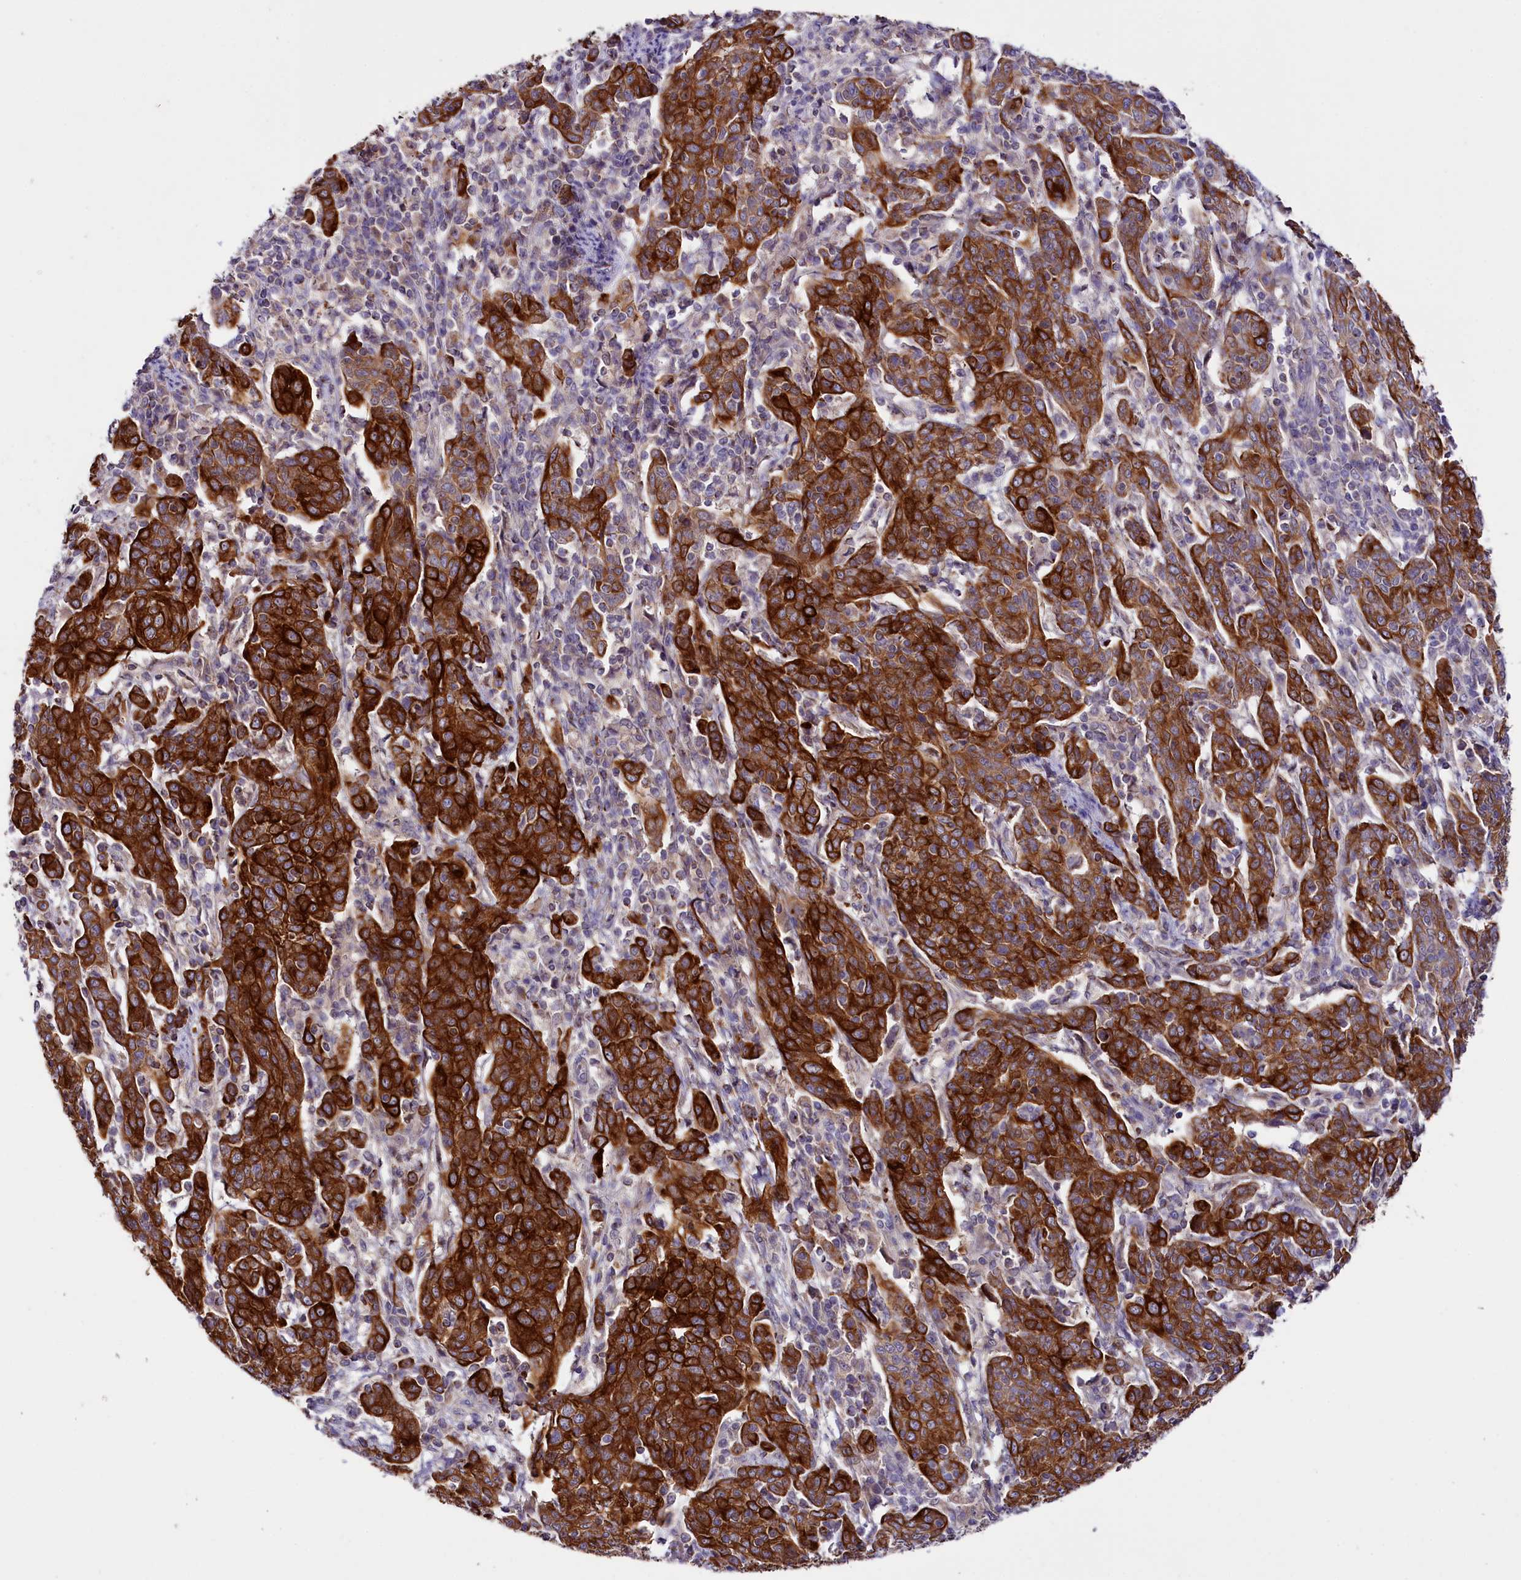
{"staining": {"intensity": "strong", "quantity": ">75%", "location": "cytoplasmic/membranous"}, "tissue": "cervical cancer", "cell_type": "Tumor cells", "image_type": "cancer", "snomed": [{"axis": "morphology", "description": "Squamous cell carcinoma, NOS"}, {"axis": "topography", "description": "Cervix"}], "caption": "Cervical cancer (squamous cell carcinoma) stained with a brown dye exhibits strong cytoplasmic/membranous positive staining in approximately >75% of tumor cells.", "gene": "ZNF45", "patient": {"sex": "female", "age": 67}}